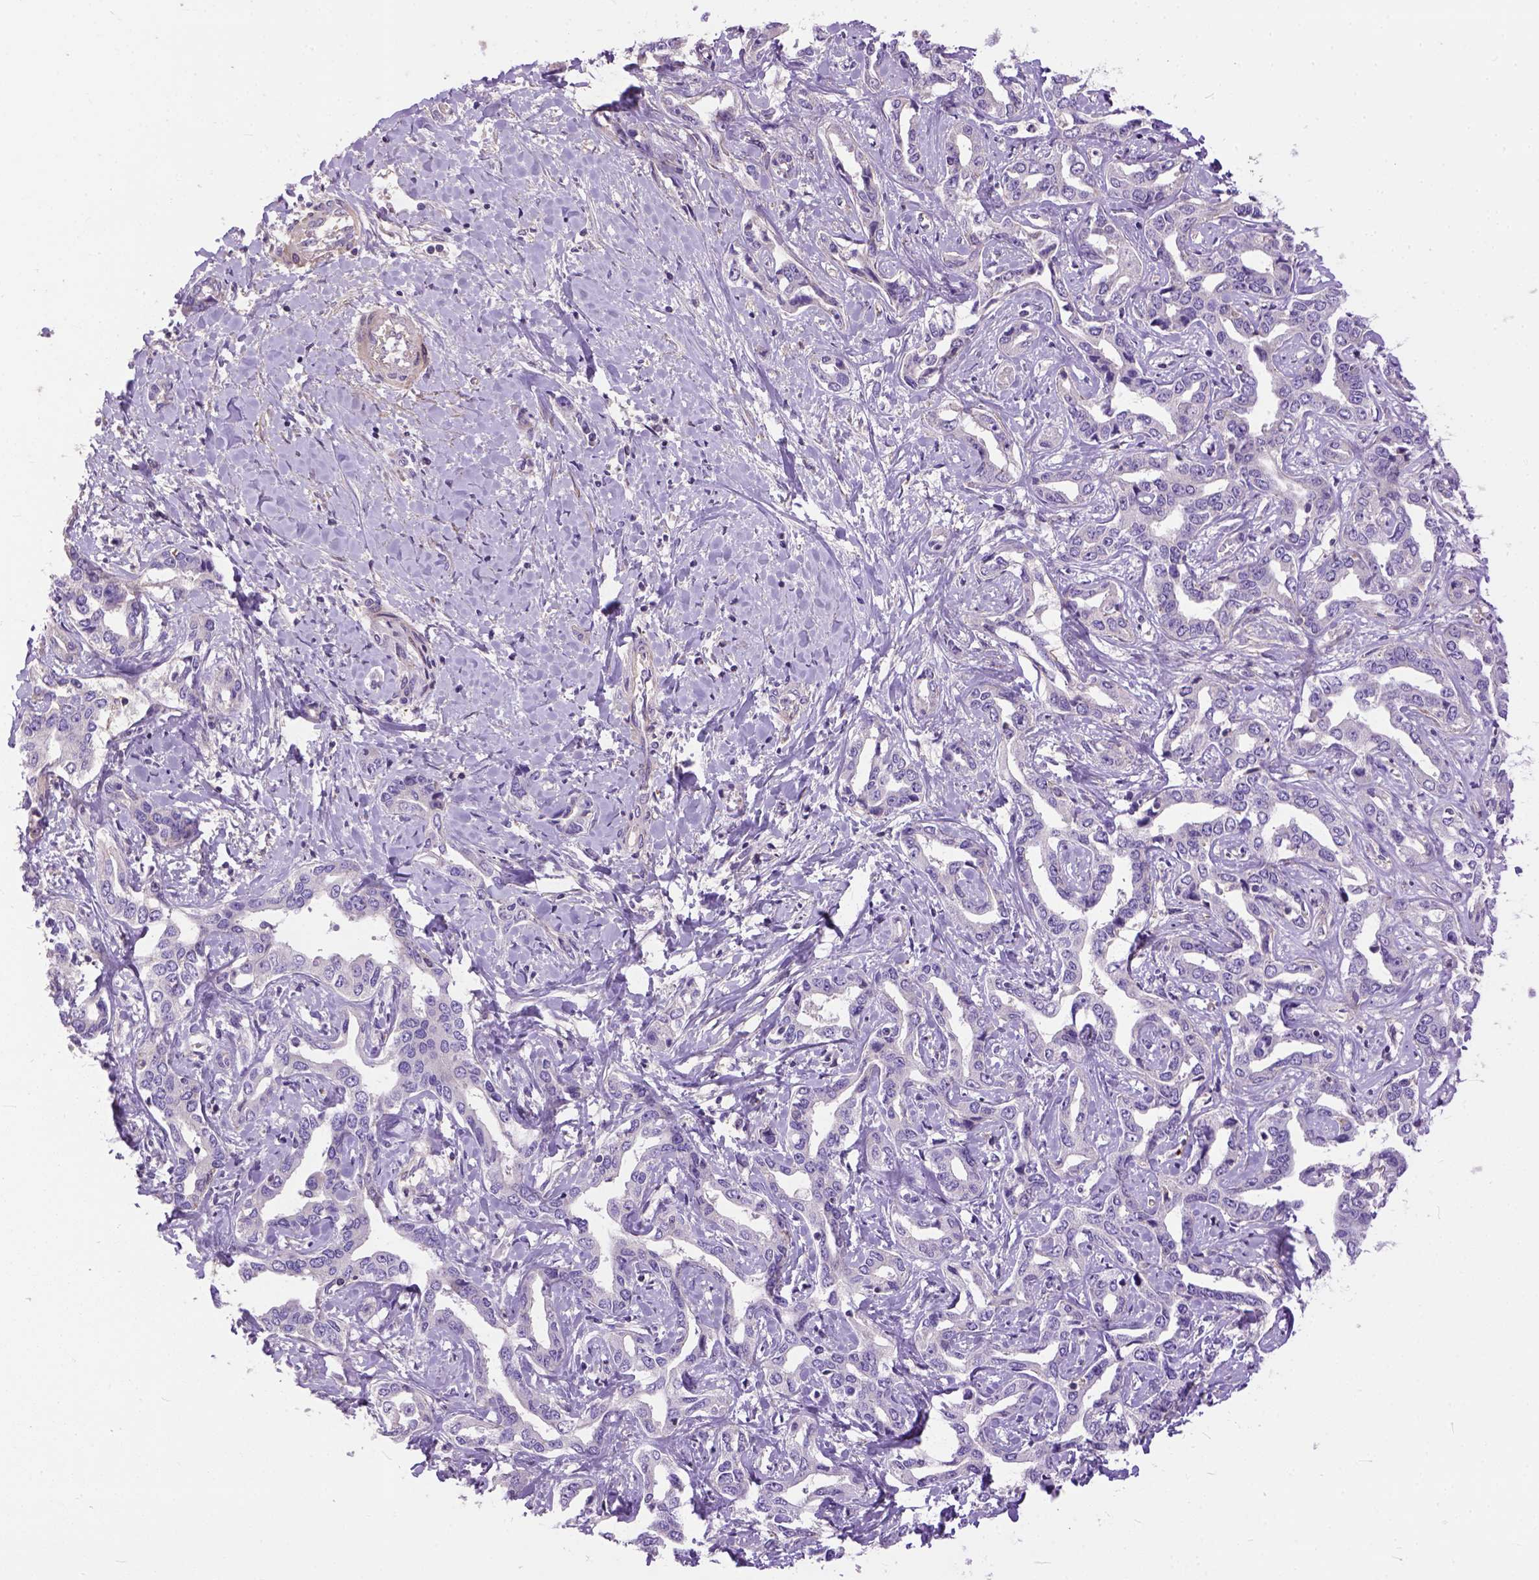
{"staining": {"intensity": "negative", "quantity": "none", "location": "none"}, "tissue": "liver cancer", "cell_type": "Tumor cells", "image_type": "cancer", "snomed": [{"axis": "morphology", "description": "Cholangiocarcinoma"}, {"axis": "topography", "description": "Liver"}], "caption": "Immunohistochemistry (IHC) of human liver cancer (cholangiocarcinoma) displays no staining in tumor cells. The staining is performed using DAB (3,3'-diaminobenzidine) brown chromogen with nuclei counter-stained in using hematoxylin.", "gene": "BANF2", "patient": {"sex": "male", "age": 59}}